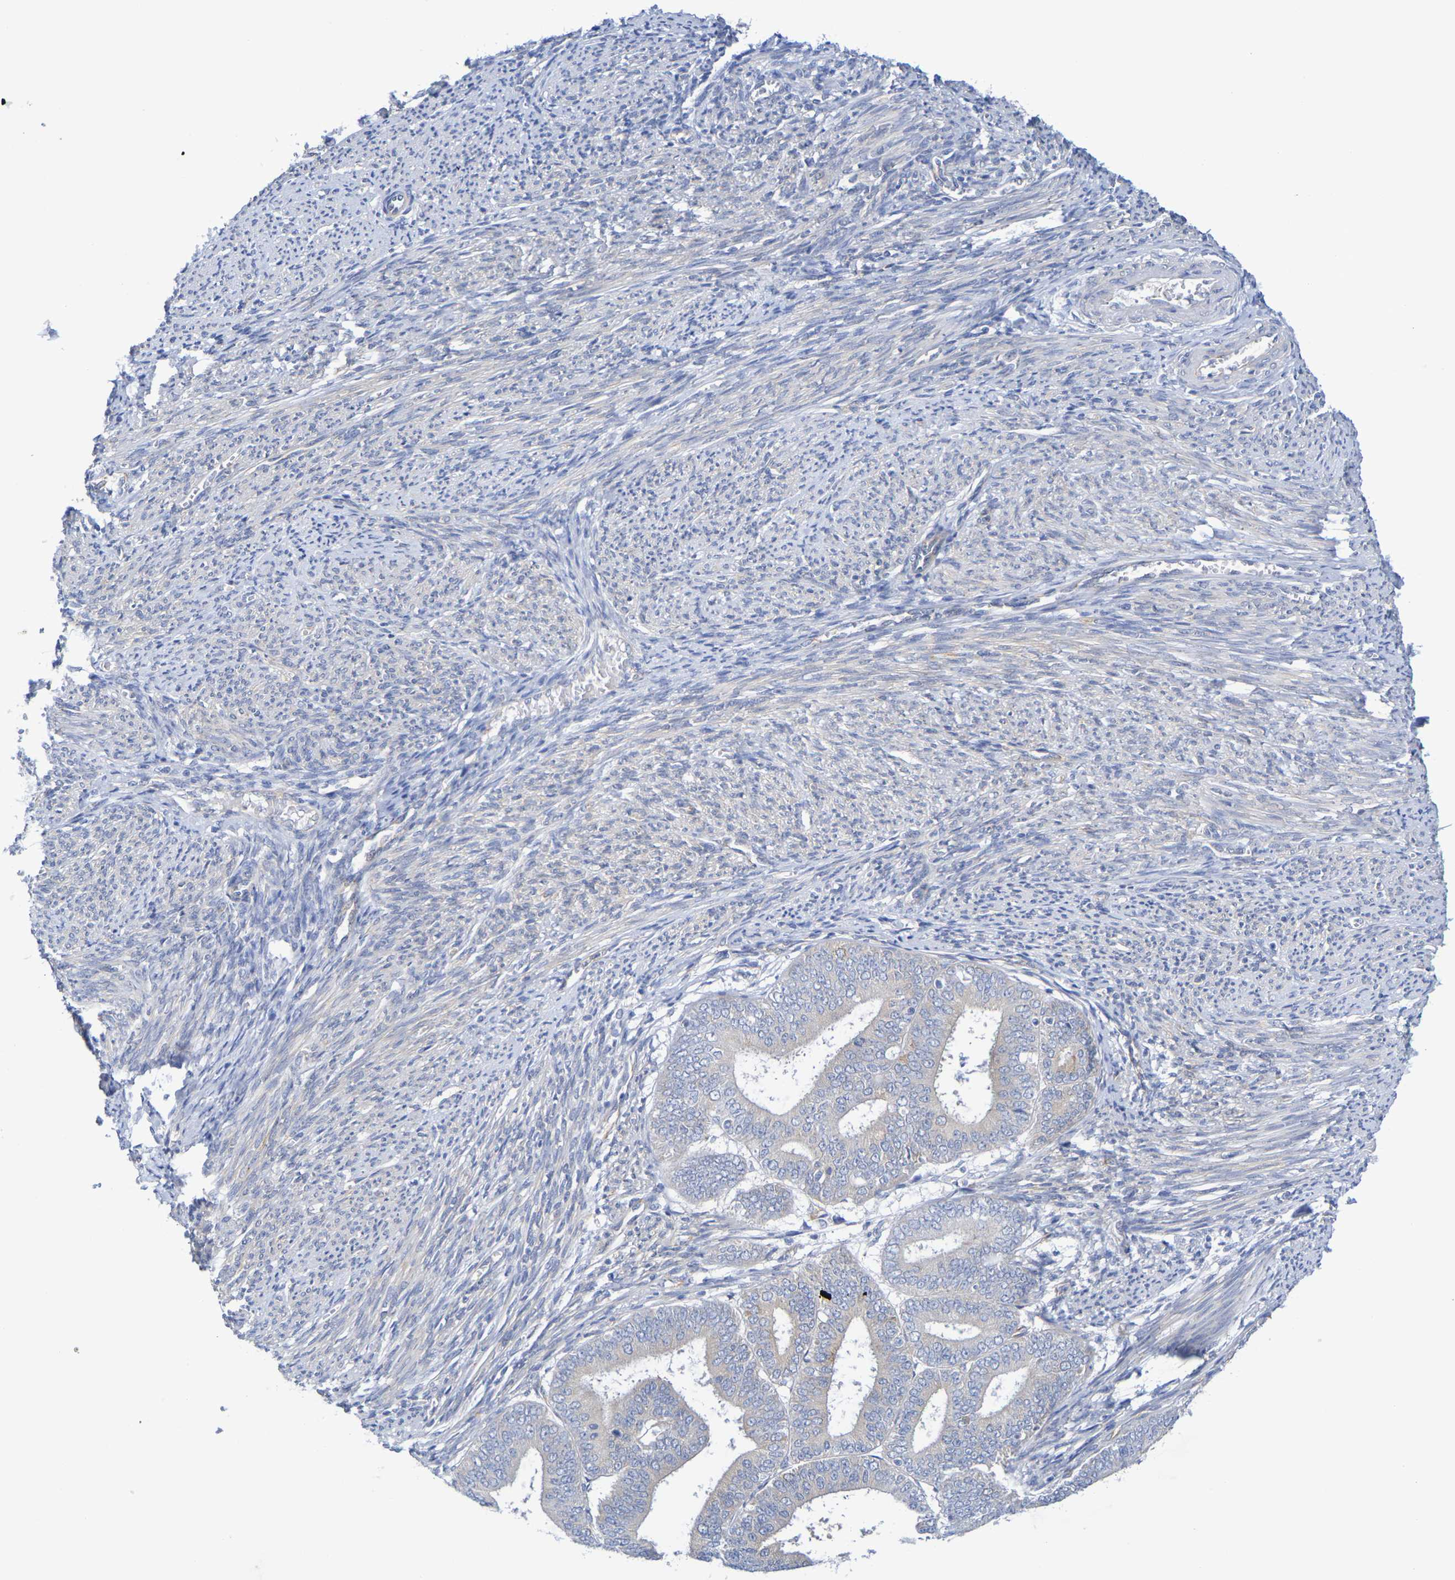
{"staining": {"intensity": "weak", "quantity": ">75%", "location": "cytoplasmic/membranous"}, "tissue": "endometrial cancer", "cell_type": "Tumor cells", "image_type": "cancer", "snomed": [{"axis": "morphology", "description": "Adenocarcinoma, NOS"}, {"axis": "topography", "description": "Endometrium"}], "caption": "Tumor cells display low levels of weak cytoplasmic/membranous staining in about >75% of cells in endometrial cancer.", "gene": "TMCC3", "patient": {"sex": "female", "age": 63}}